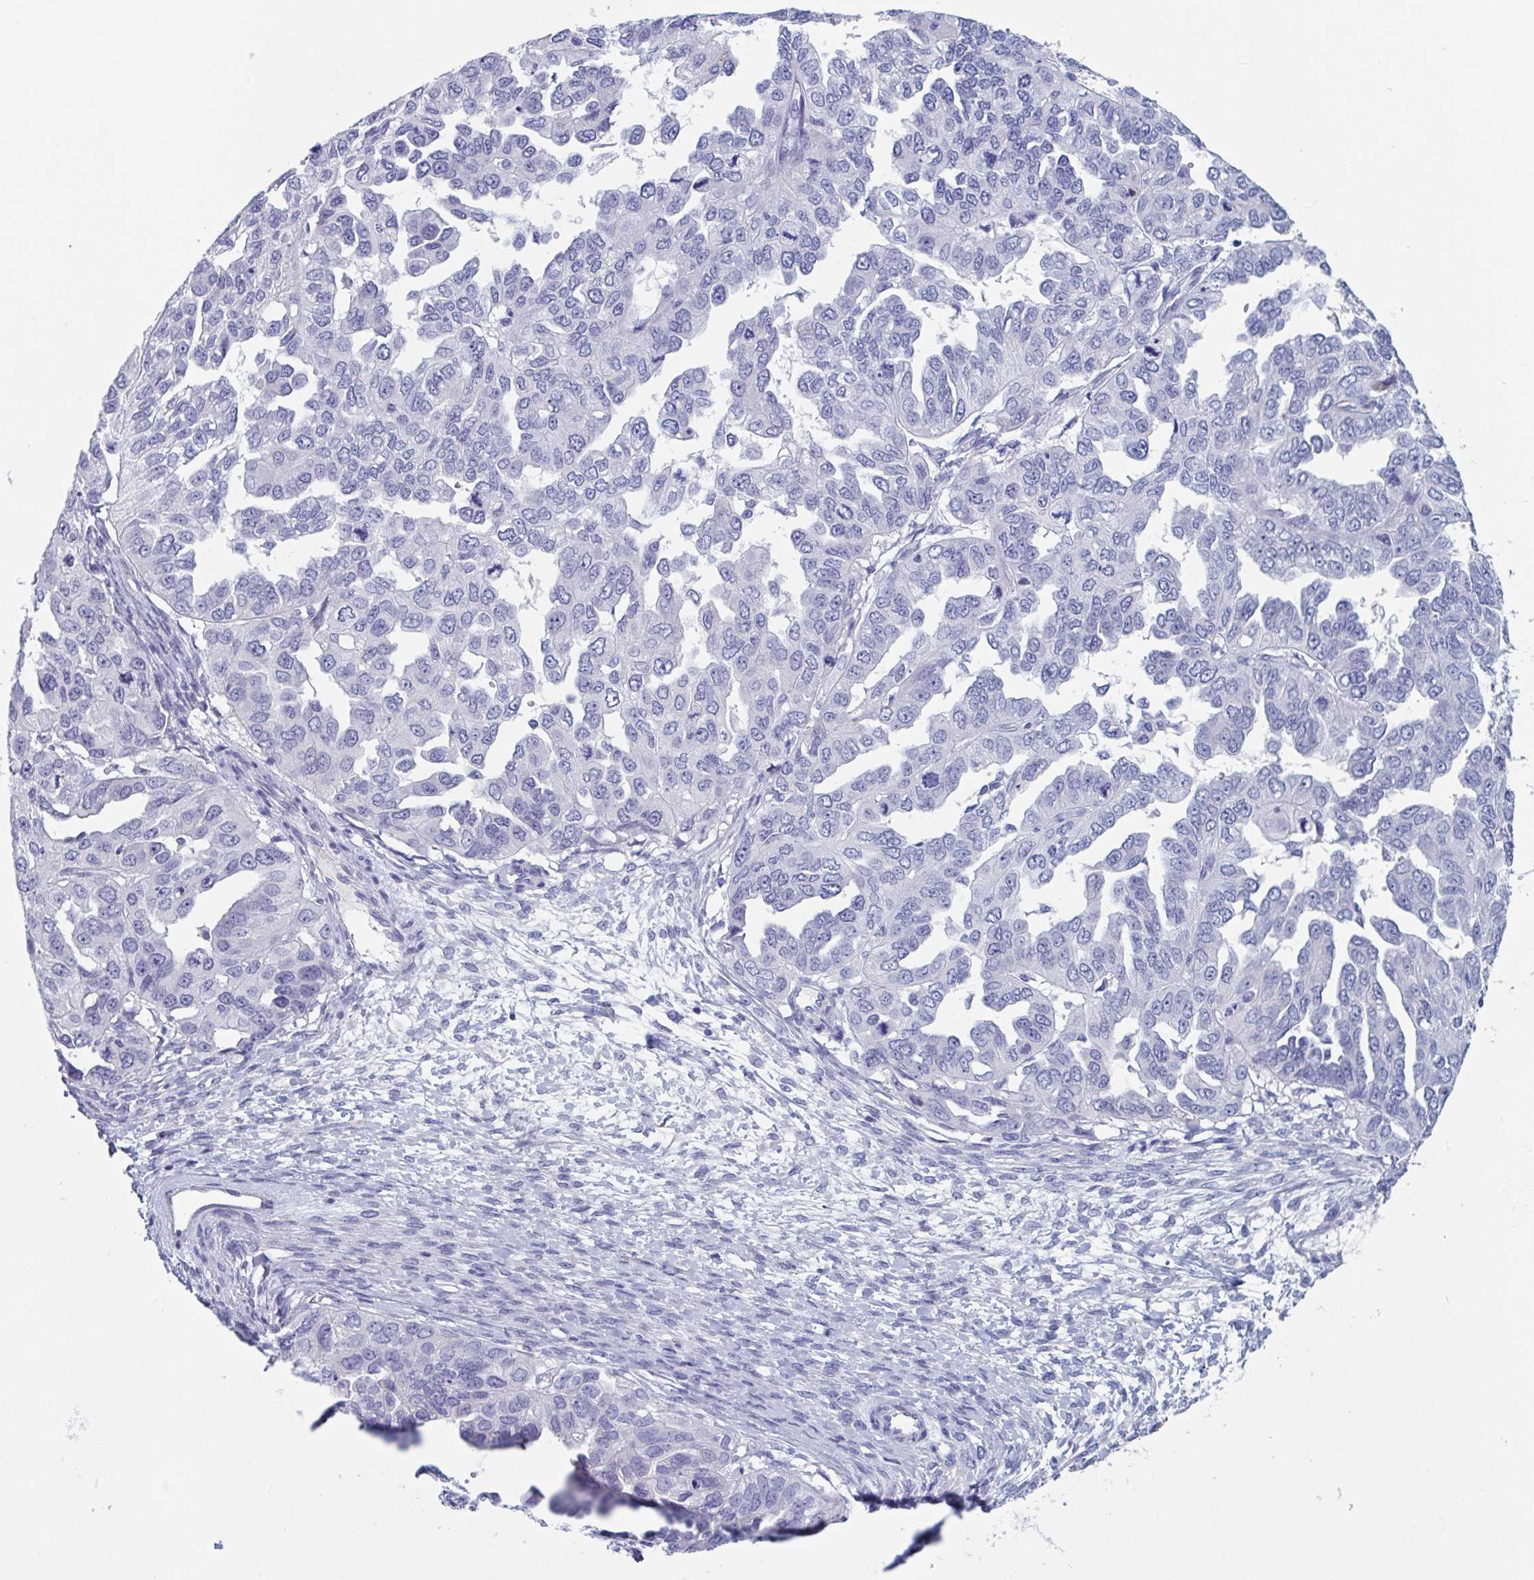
{"staining": {"intensity": "negative", "quantity": "none", "location": "none"}, "tissue": "ovarian cancer", "cell_type": "Tumor cells", "image_type": "cancer", "snomed": [{"axis": "morphology", "description": "Cystadenocarcinoma, serous, NOS"}, {"axis": "topography", "description": "Ovary"}], "caption": "Human ovarian cancer stained for a protein using immunohistochemistry exhibits no positivity in tumor cells.", "gene": "NT5C3B", "patient": {"sex": "female", "age": 53}}